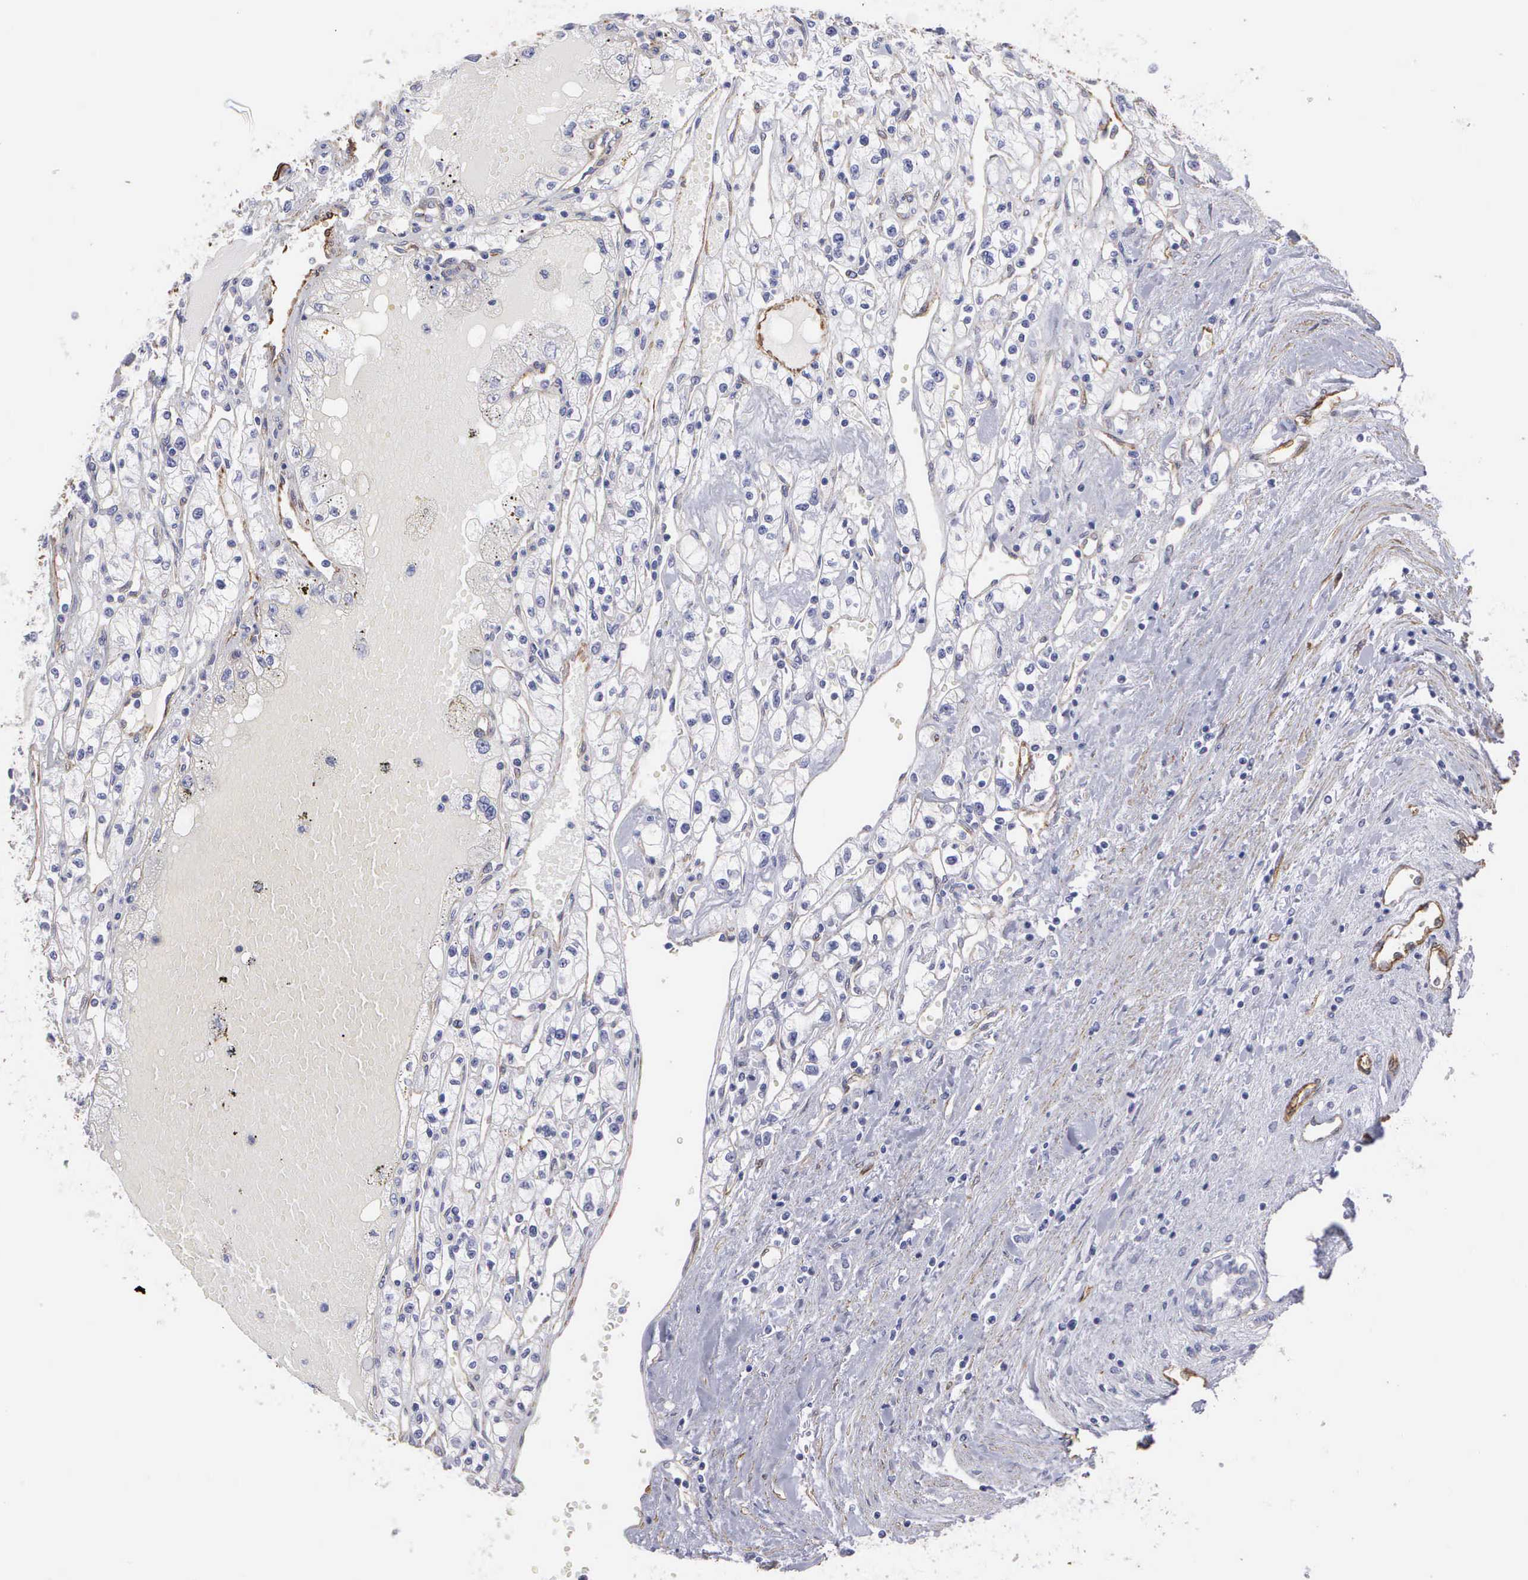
{"staining": {"intensity": "negative", "quantity": "none", "location": "none"}, "tissue": "renal cancer", "cell_type": "Tumor cells", "image_type": "cancer", "snomed": [{"axis": "morphology", "description": "Adenocarcinoma, NOS"}, {"axis": "topography", "description": "Kidney"}], "caption": "Immunohistochemistry (IHC) of human adenocarcinoma (renal) displays no expression in tumor cells.", "gene": "MAGEB10", "patient": {"sex": "male", "age": 56}}